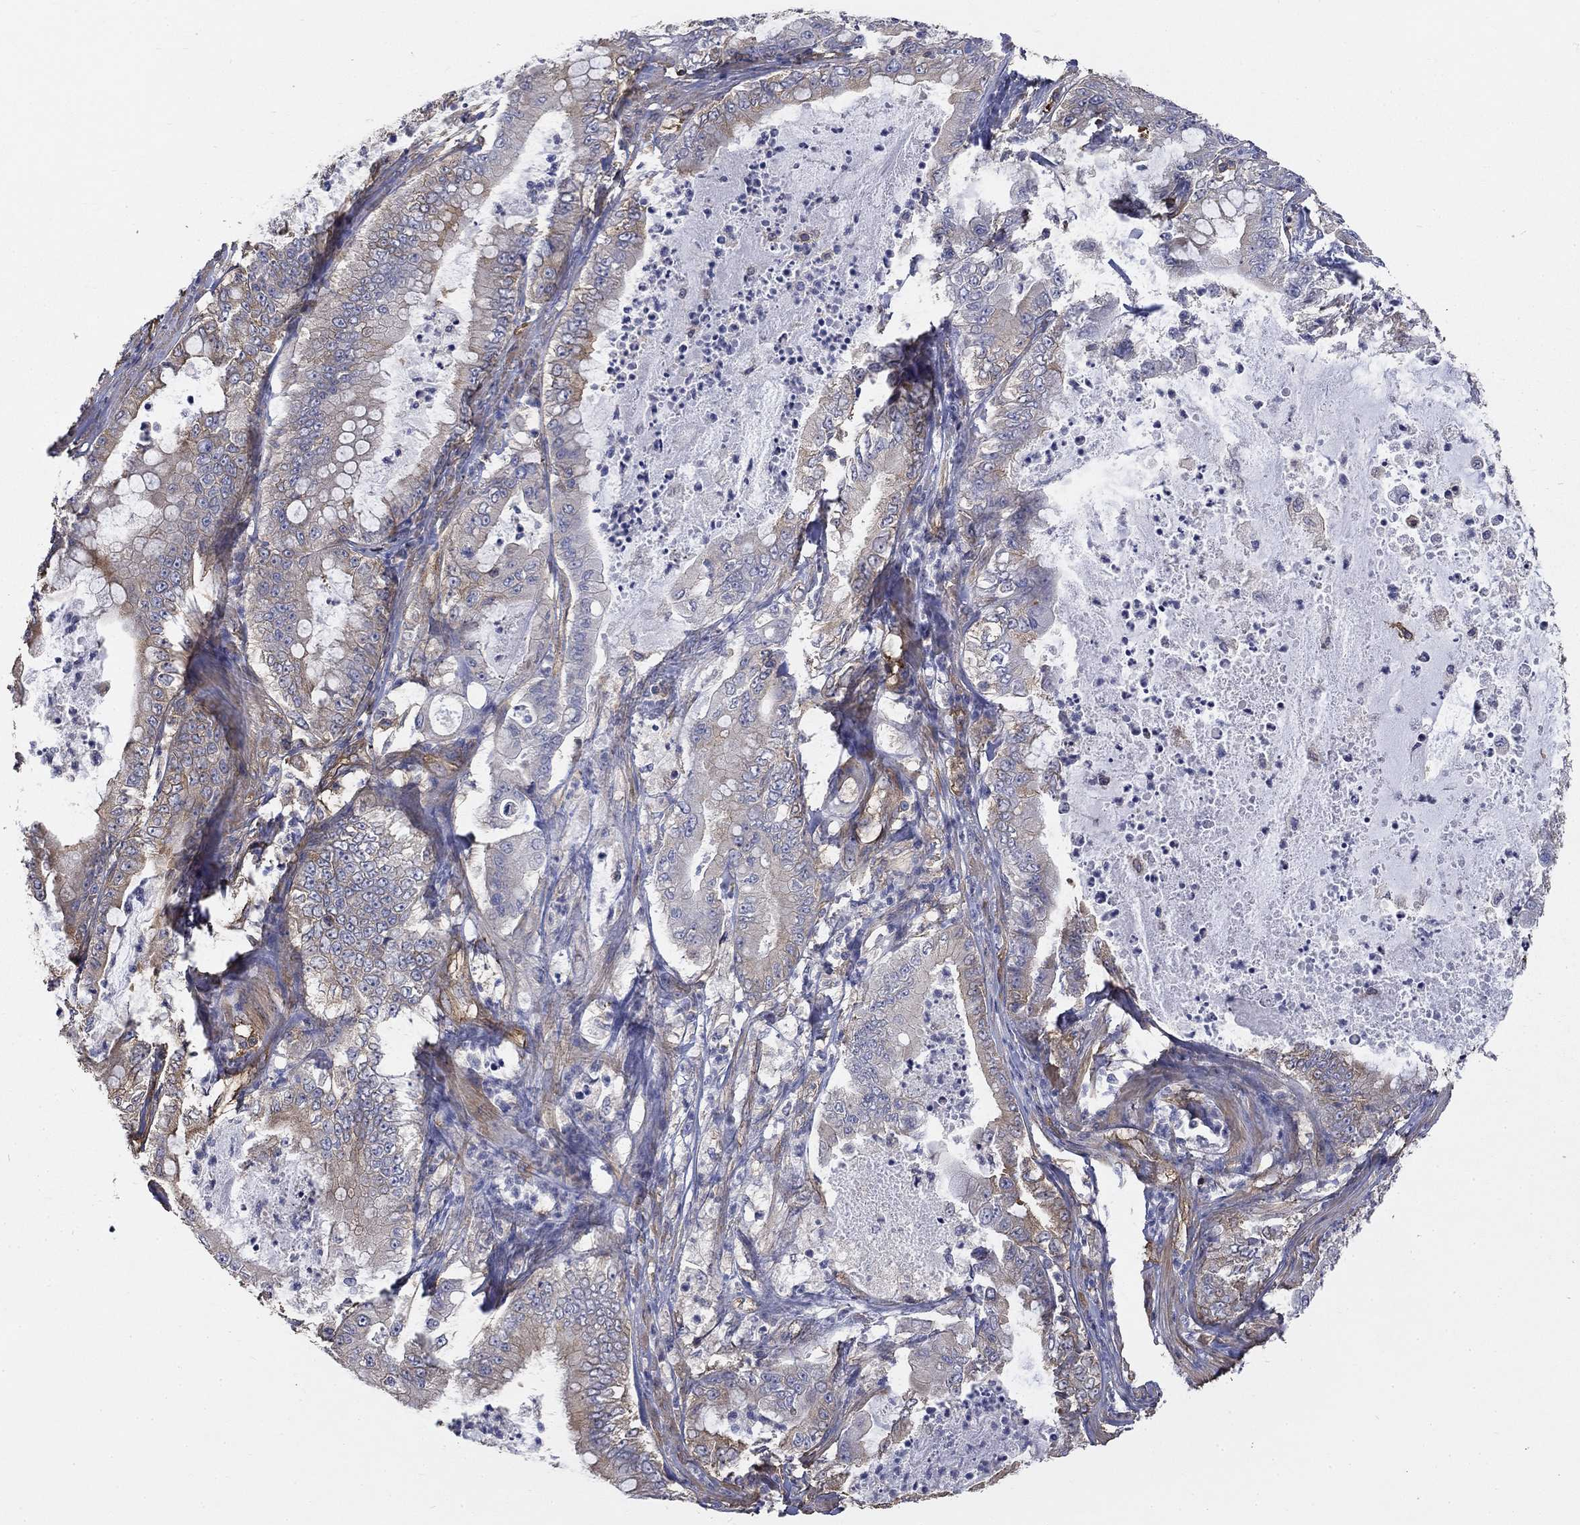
{"staining": {"intensity": "weak", "quantity": "25%-75%", "location": "cytoplasmic/membranous"}, "tissue": "pancreatic cancer", "cell_type": "Tumor cells", "image_type": "cancer", "snomed": [{"axis": "morphology", "description": "Adenocarcinoma, NOS"}, {"axis": "topography", "description": "Pancreas"}], "caption": "About 25%-75% of tumor cells in pancreatic adenocarcinoma show weak cytoplasmic/membranous protein staining as visualized by brown immunohistochemical staining.", "gene": "DPYSL2", "patient": {"sex": "male", "age": 71}}